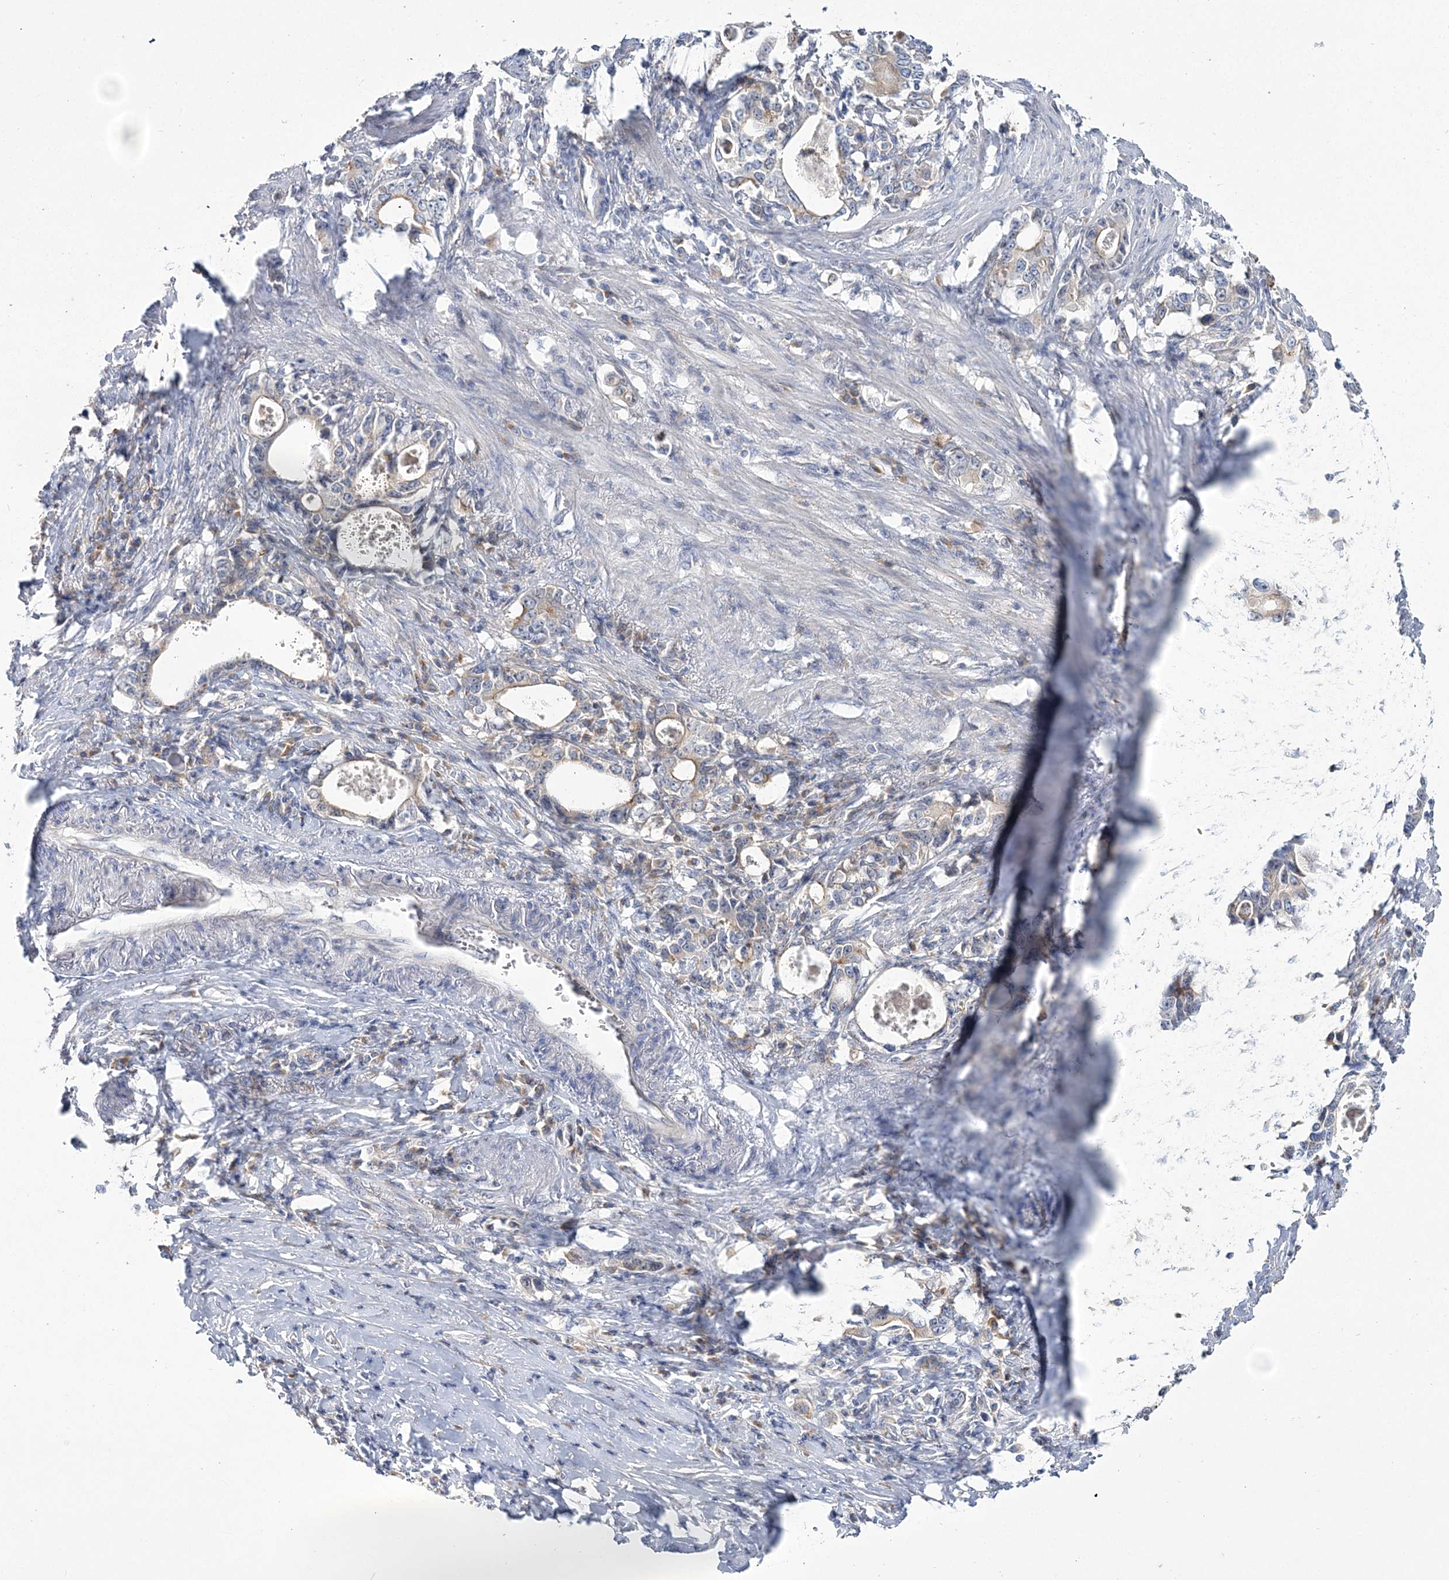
{"staining": {"intensity": "weak", "quantity": "<25%", "location": "cytoplasmic/membranous"}, "tissue": "stomach cancer", "cell_type": "Tumor cells", "image_type": "cancer", "snomed": [{"axis": "morphology", "description": "Adenocarcinoma, NOS"}, {"axis": "topography", "description": "Stomach, lower"}], "caption": "This is a image of IHC staining of adenocarcinoma (stomach), which shows no positivity in tumor cells.", "gene": "ATP11B", "patient": {"sex": "female", "age": 72}}